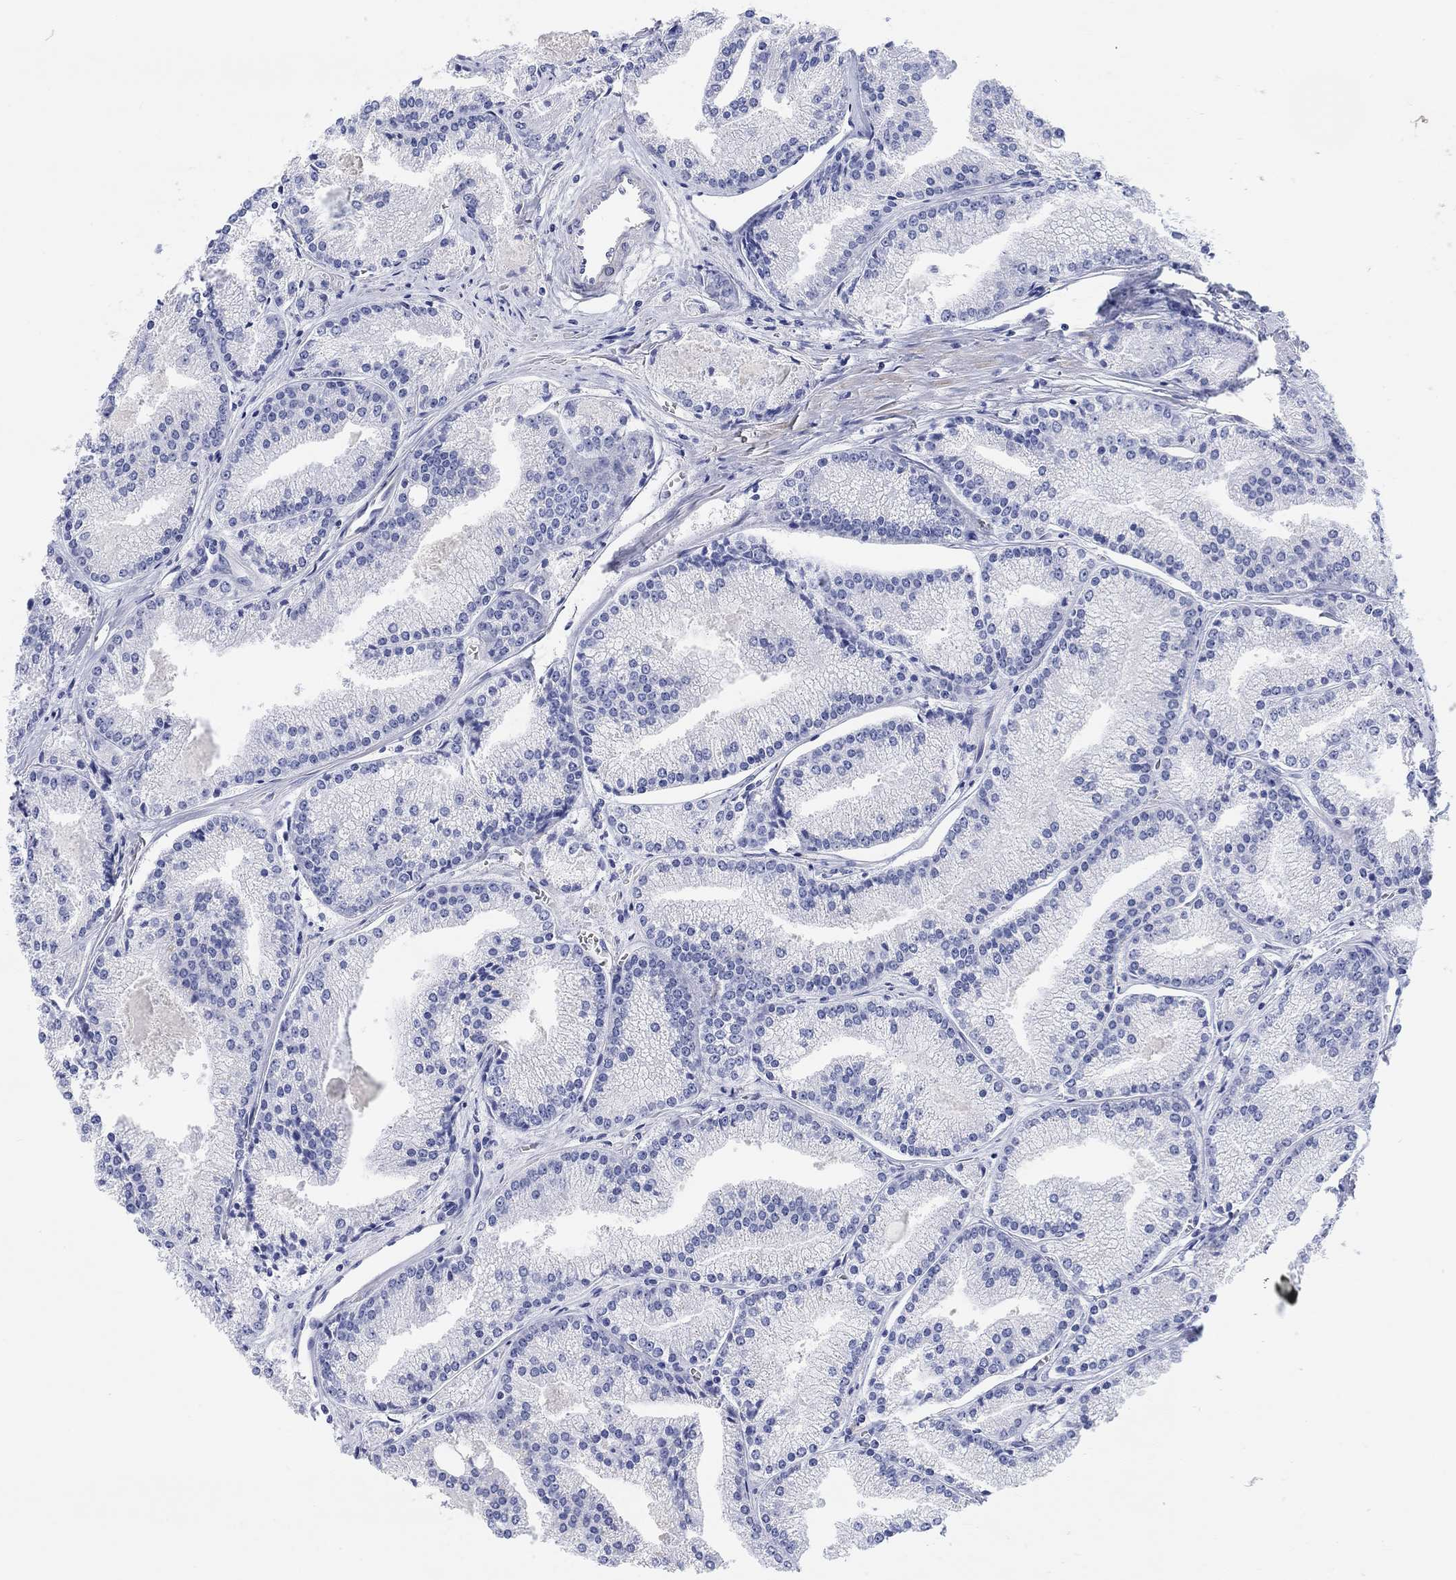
{"staining": {"intensity": "negative", "quantity": "none", "location": "none"}, "tissue": "prostate cancer", "cell_type": "Tumor cells", "image_type": "cancer", "snomed": [{"axis": "morphology", "description": "Adenocarcinoma, NOS"}, {"axis": "topography", "description": "Prostate"}], "caption": "Protein analysis of adenocarcinoma (prostate) exhibits no significant positivity in tumor cells.", "gene": "XIRP2", "patient": {"sex": "male", "age": 72}}